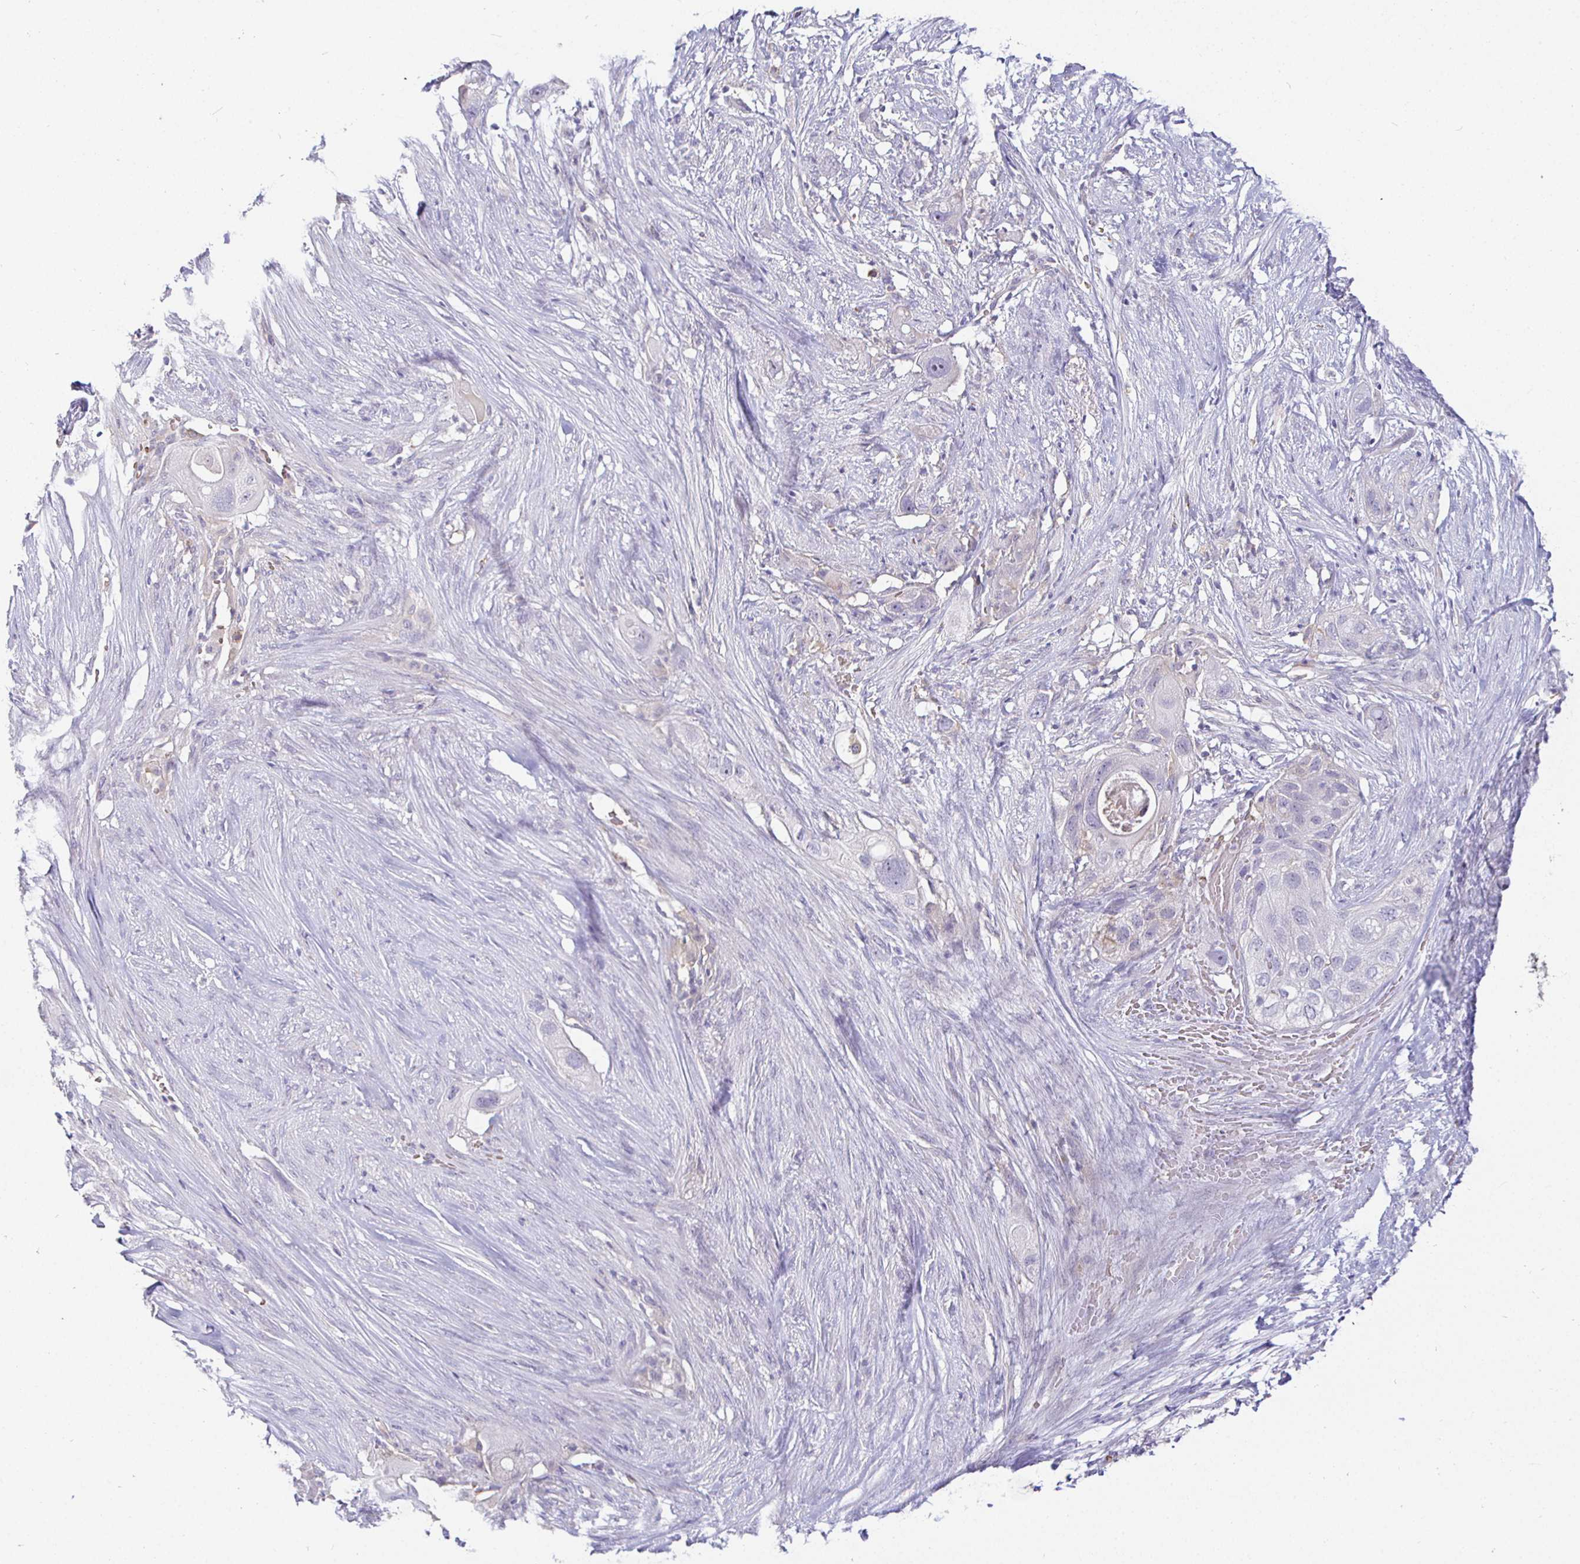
{"staining": {"intensity": "negative", "quantity": "none", "location": "none"}, "tissue": "pancreatic cancer", "cell_type": "Tumor cells", "image_type": "cancer", "snomed": [{"axis": "morphology", "description": "Adenocarcinoma, NOS"}, {"axis": "topography", "description": "Pancreas"}], "caption": "High power microscopy micrograph of an IHC micrograph of pancreatic adenocarcinoma, revealing no significant expression in tumor cells.", "gene": "SIRPA", "patient": {"sex": "female", "age": 72}}